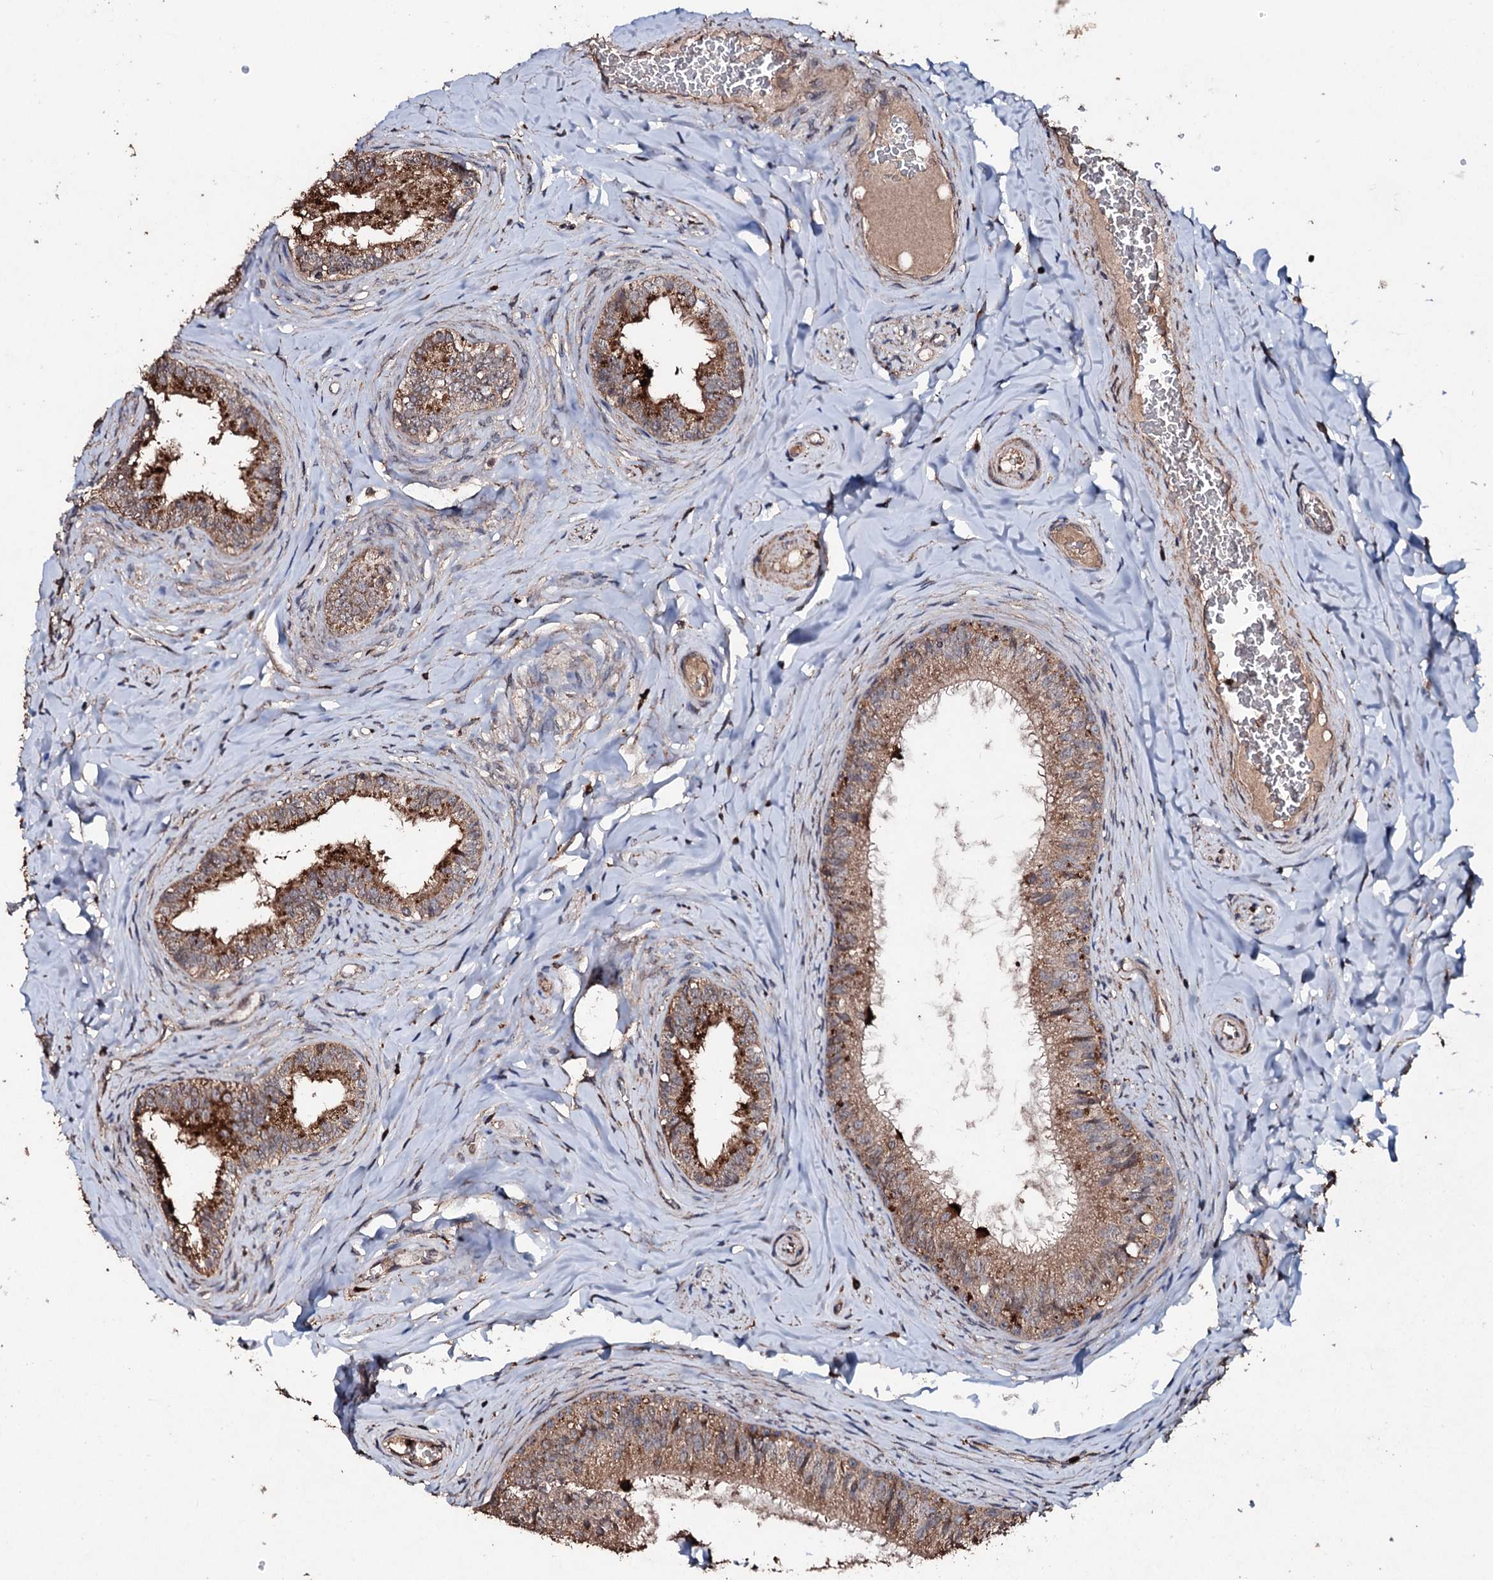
{"staining": {"intensity": "moderate", "quantity": ">75%", "location": "cytoplasmic/membranous"}, "tissue": "epididymis", "cell_type": "Glandular cells", "image_type": "normal", "snomed": [{"axis": "morphology", "description": "Normal tissue, NOS"}, {"axis": "topography", "description": "Epididymis"}], "caption": "This histopathology image exhibits immunohistochemistry staining of normal human epididymis, with medium moderate cytoplasmic/membranous staining in about >75% of glandular cells.", "gene": "SDHAF2", "patient": {"sex": "male", "age": 34}}